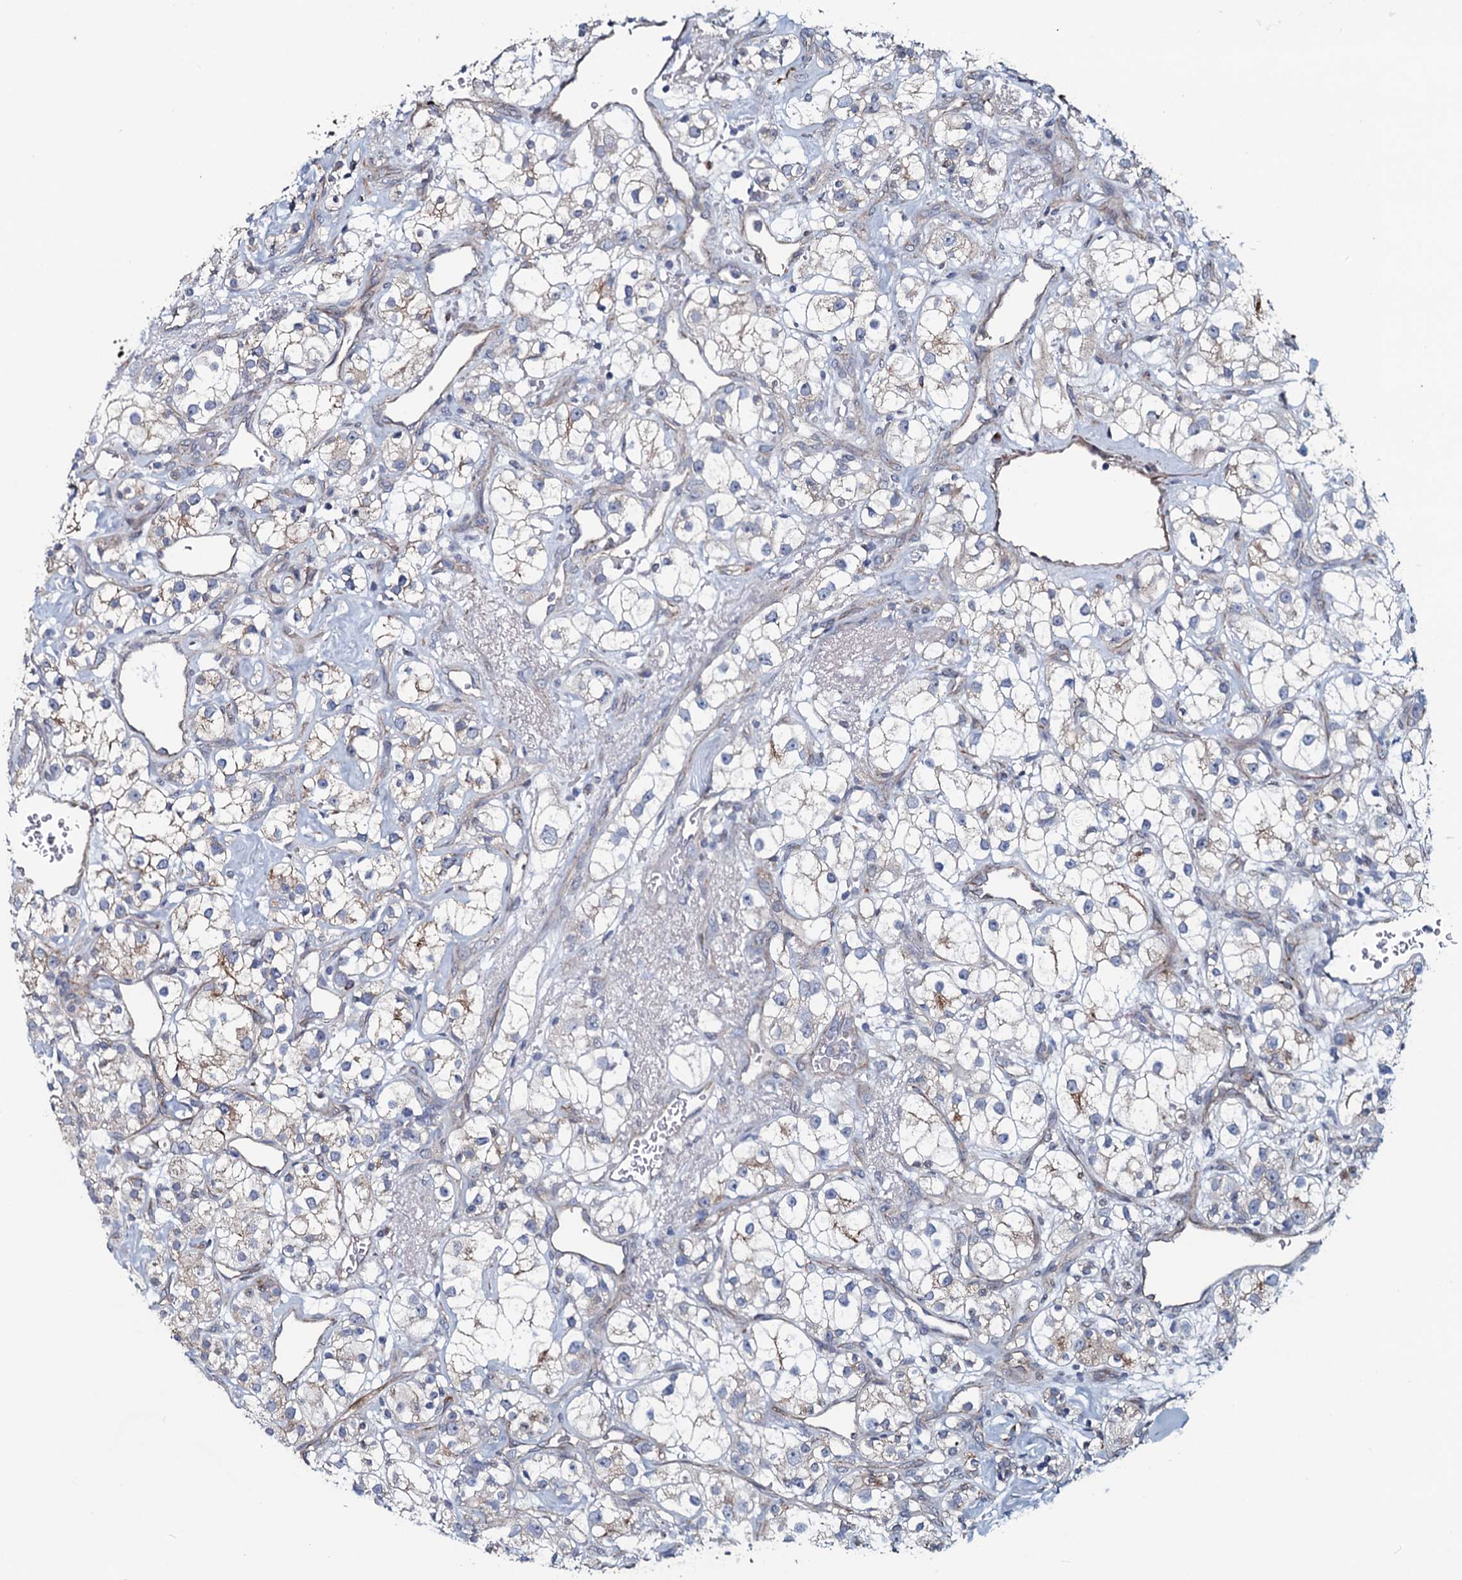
{"staining": {"intensity": "weak", "quantity": "25%-75%", "location": "cytoplasmic/membranous"}, "tissue": "renal cancer", "cell_type": "Tumor cells", "image_type": "cancer", "snomed": [{"axis": "morphology", "description": "Adenocarcinoma, NOS"}, {"axis": "topography", "description": "Kidney"}], "caption": "Protein staining of renal cancer (adenocarcinoma) tissue reveals weak cytoplasmic/membranous staining in approximately 25%-75% of tumor cells.", "gene": "KCTD4", "patient": {"sex": "male", "age": 77}}